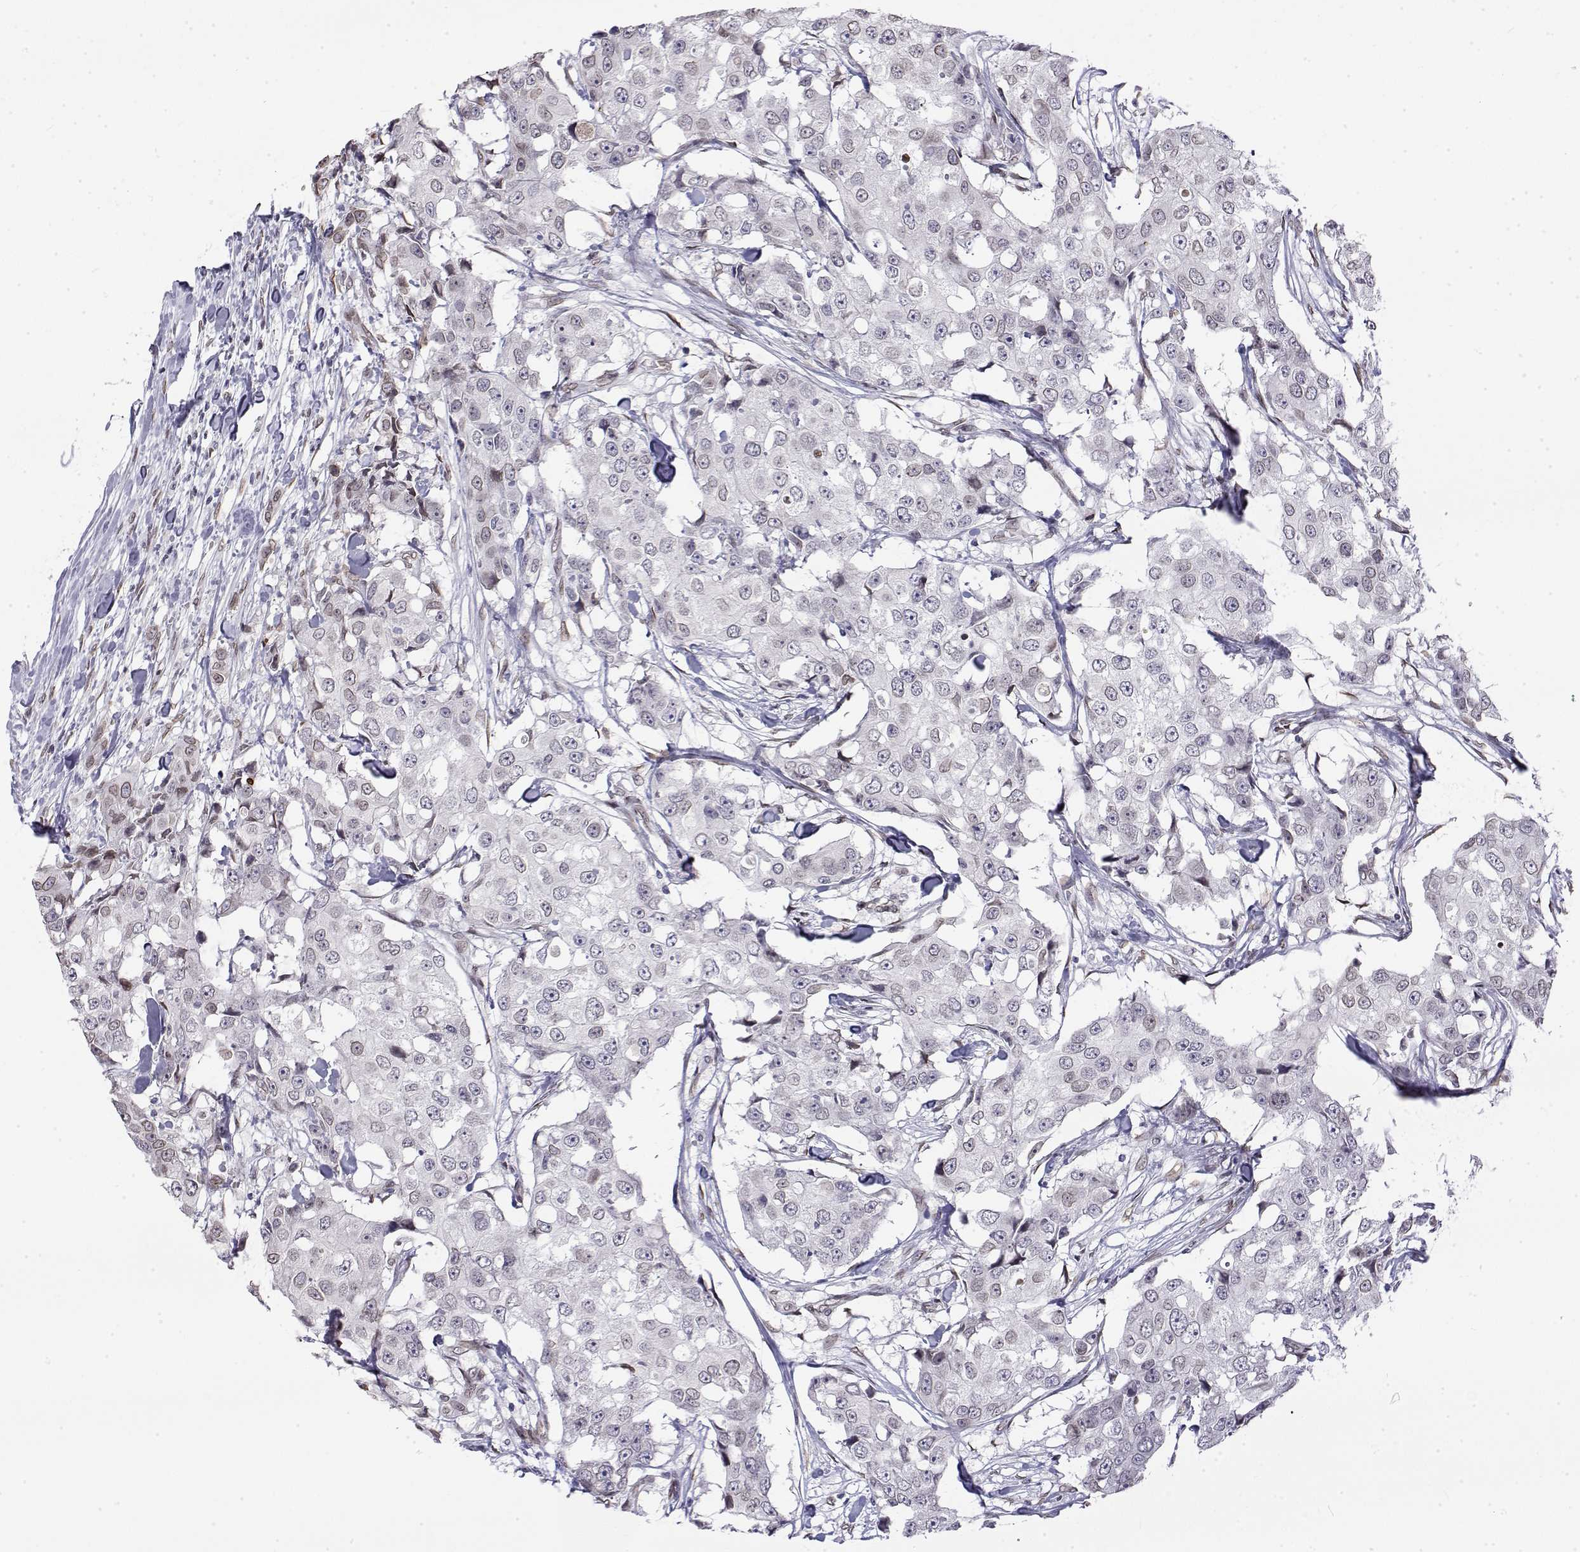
{"staining": {"intensity": "negative", "quantity": "none", "location": "none"}, "tissue": "breast cancer", "cell_type": "Tumor cells", "image_type": "cancer", "snomed": [{"axis": "morphology", "description": "Duct carcinoma"}, {"axis": "topography", "description": "Breast"}], "caption": "An image of breast cancer (infiltrating ductal carcinoma) stained for a protein reveals no brown staining in tumor cells.", "gene": "ZNF532", "patient": {"sex": "female", "age": 27}}